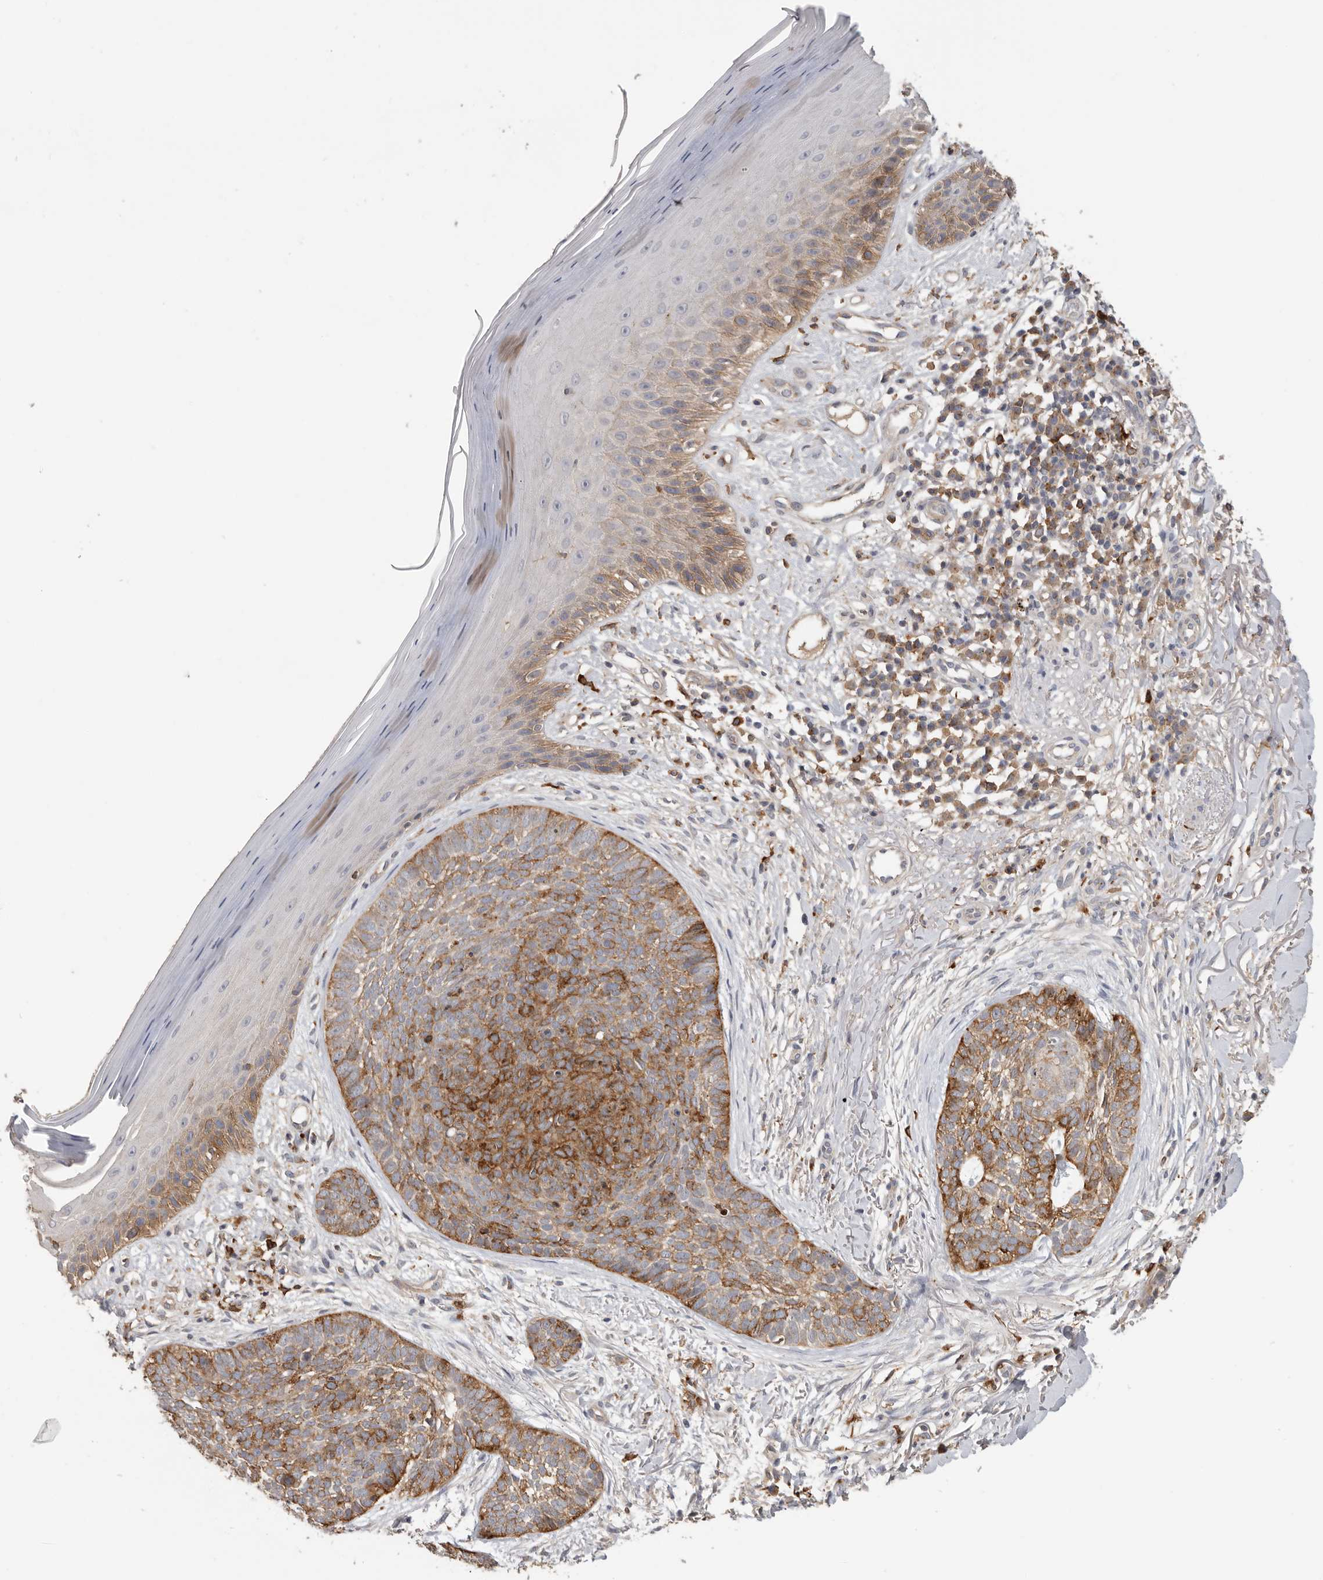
{"staining": {"intensity": "moderate", "quantity": ">75%", "location": "cytoplasmic/membranous"}, "tissue": "skin cancer", "cell_type": "Tumor cells", "image_type": "cancer", "snomed": [{"axis": "morphology", "description": "Normal tissue, NOS"}, {"axis": "morphology", "description": "Basal cell carcinoma"}, {"axis": "topography", "description": "Skin"}], "caption": "Immunohistochemical staining of basal cell carcinoma (skin) demonstrates medium levels of moderate cytoplasmic/membranous positivity in approximately >75% of tumor cells.", "gene": "TFRC", "patient": {"sex": "male", "age": 67}}